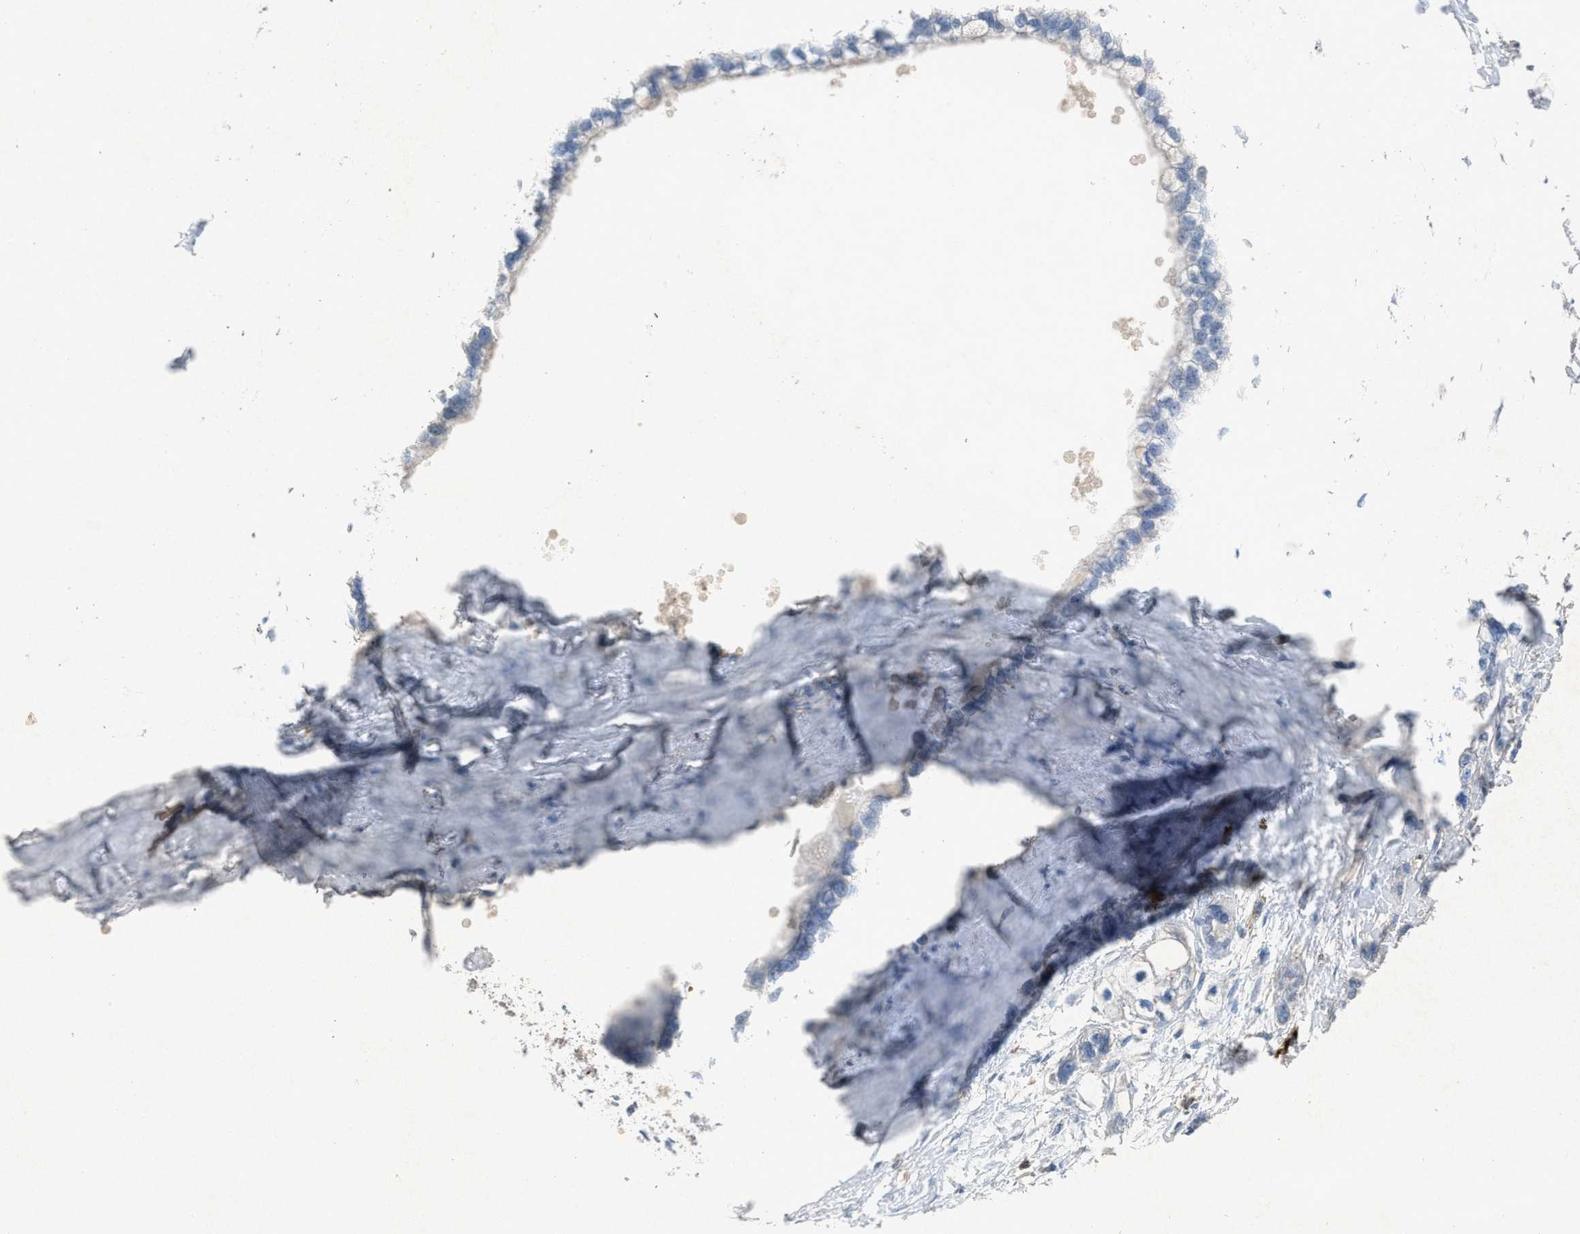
{"staining": {"intensity": "negative", "quantity": "none", "location": "none"}, "tissue": "pancreatic cancer", "cell_type": "Tumor cells", "image_type": "cancer", "snomed": [{"axis": "morphology", "description": "Adenocarcinoma, NOS"}, {"axis": "topography", "description": "Pancreas"}], "caption": "IHC histopathology image of pancreatic adenocarcinoma stained for a protein (brown), which displays no positivity in tumor cells.", "gene": "OR51E1", "patient": {"sex": "male", "age": 74}}